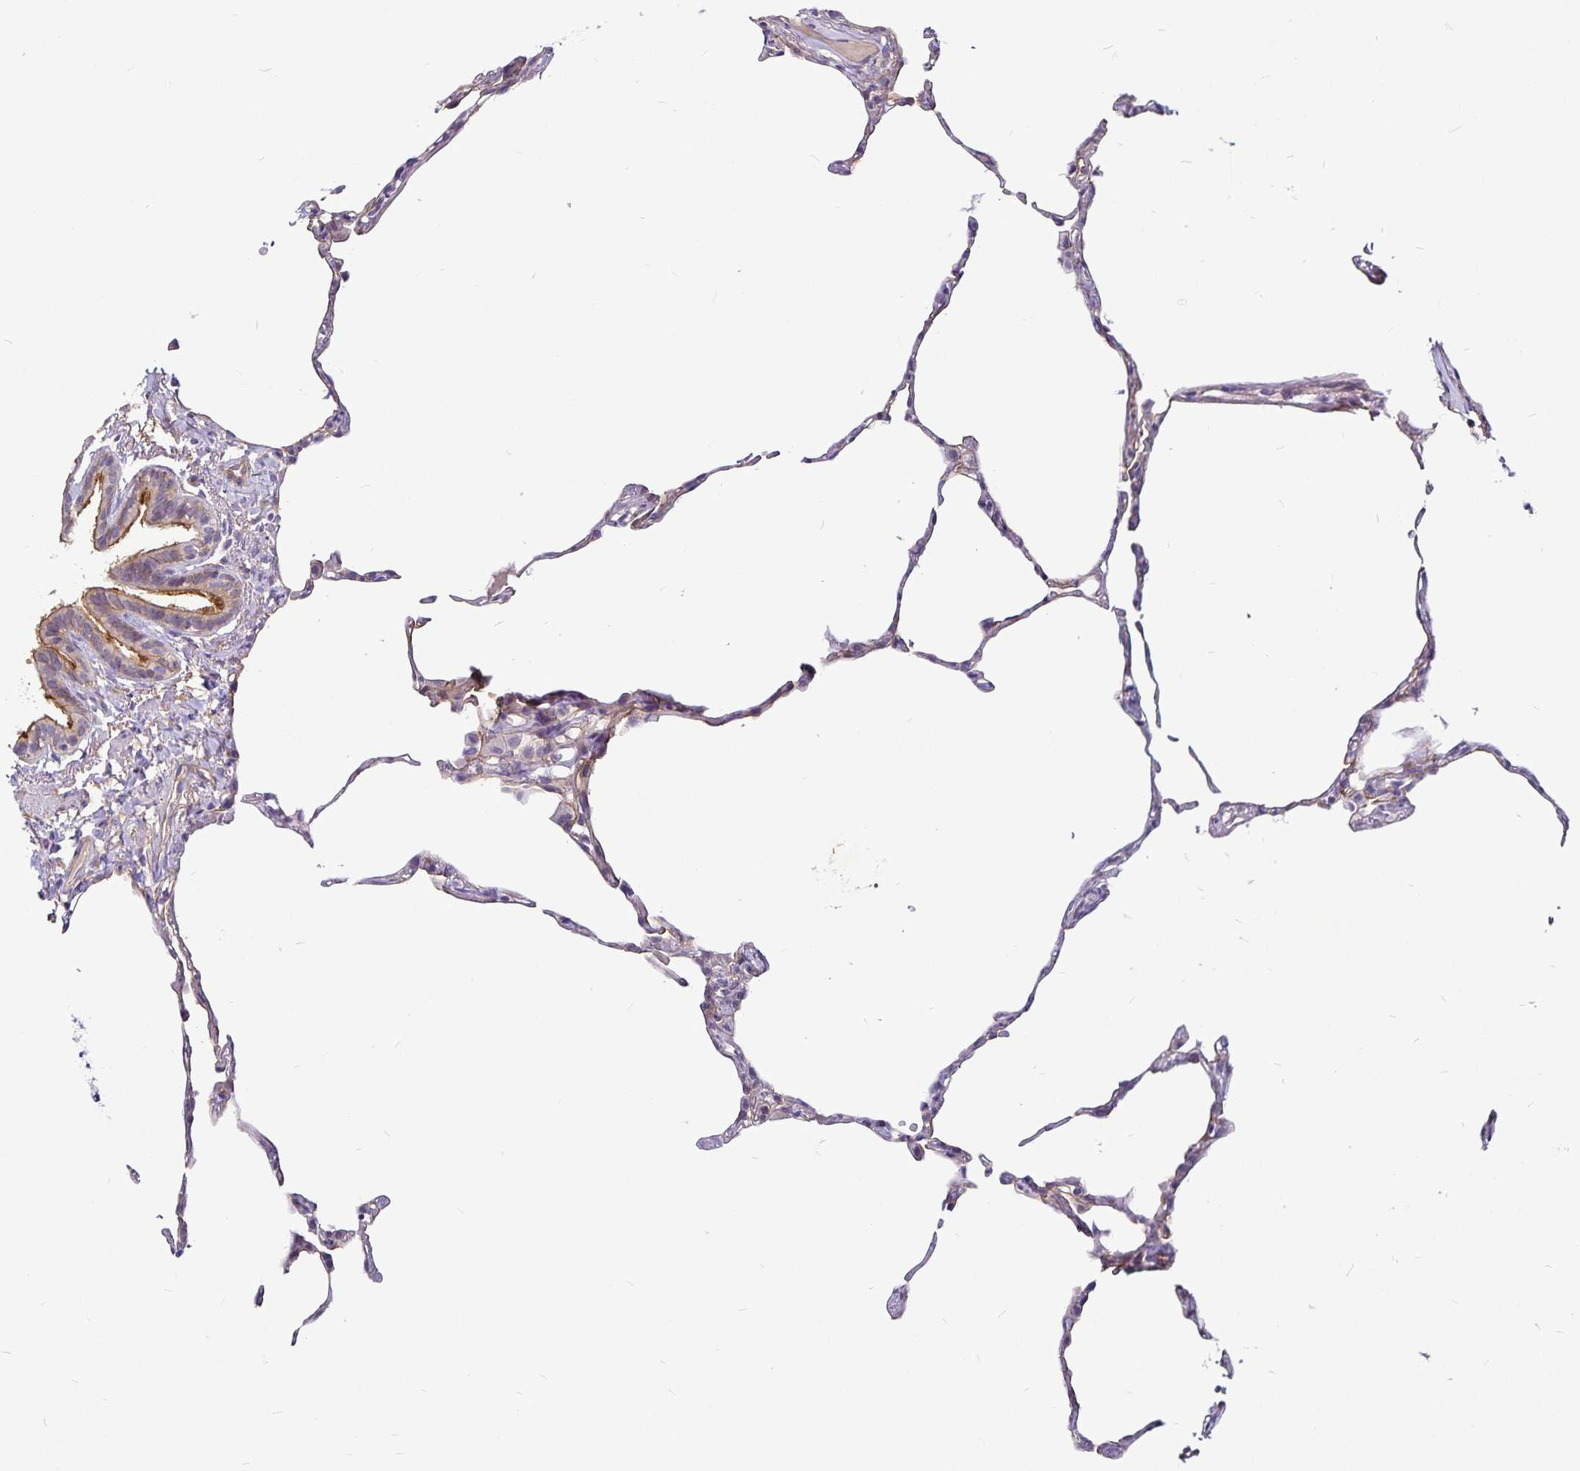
{"staining": {"intensity": "weak", "quantity": "<25%", "location": "cytoplasmic/membranous"}, "tissue": "lung", "cell_type": "Alveolar cells", "image_type": "normal", "snomed": [{"axis": "morphology", "description": "Normal tissue, NOS"}, {"axis": "topography", "description": "Lung"}], "caption": "DAB immunohistochemical staining of benign lung reveals no significant expression in alveolar cells. (Brightfield microscopy of DAB immunohistochemistry at high magnification).", "gene": "GNG12", "patient": {"sex": "female", "age": 57}}